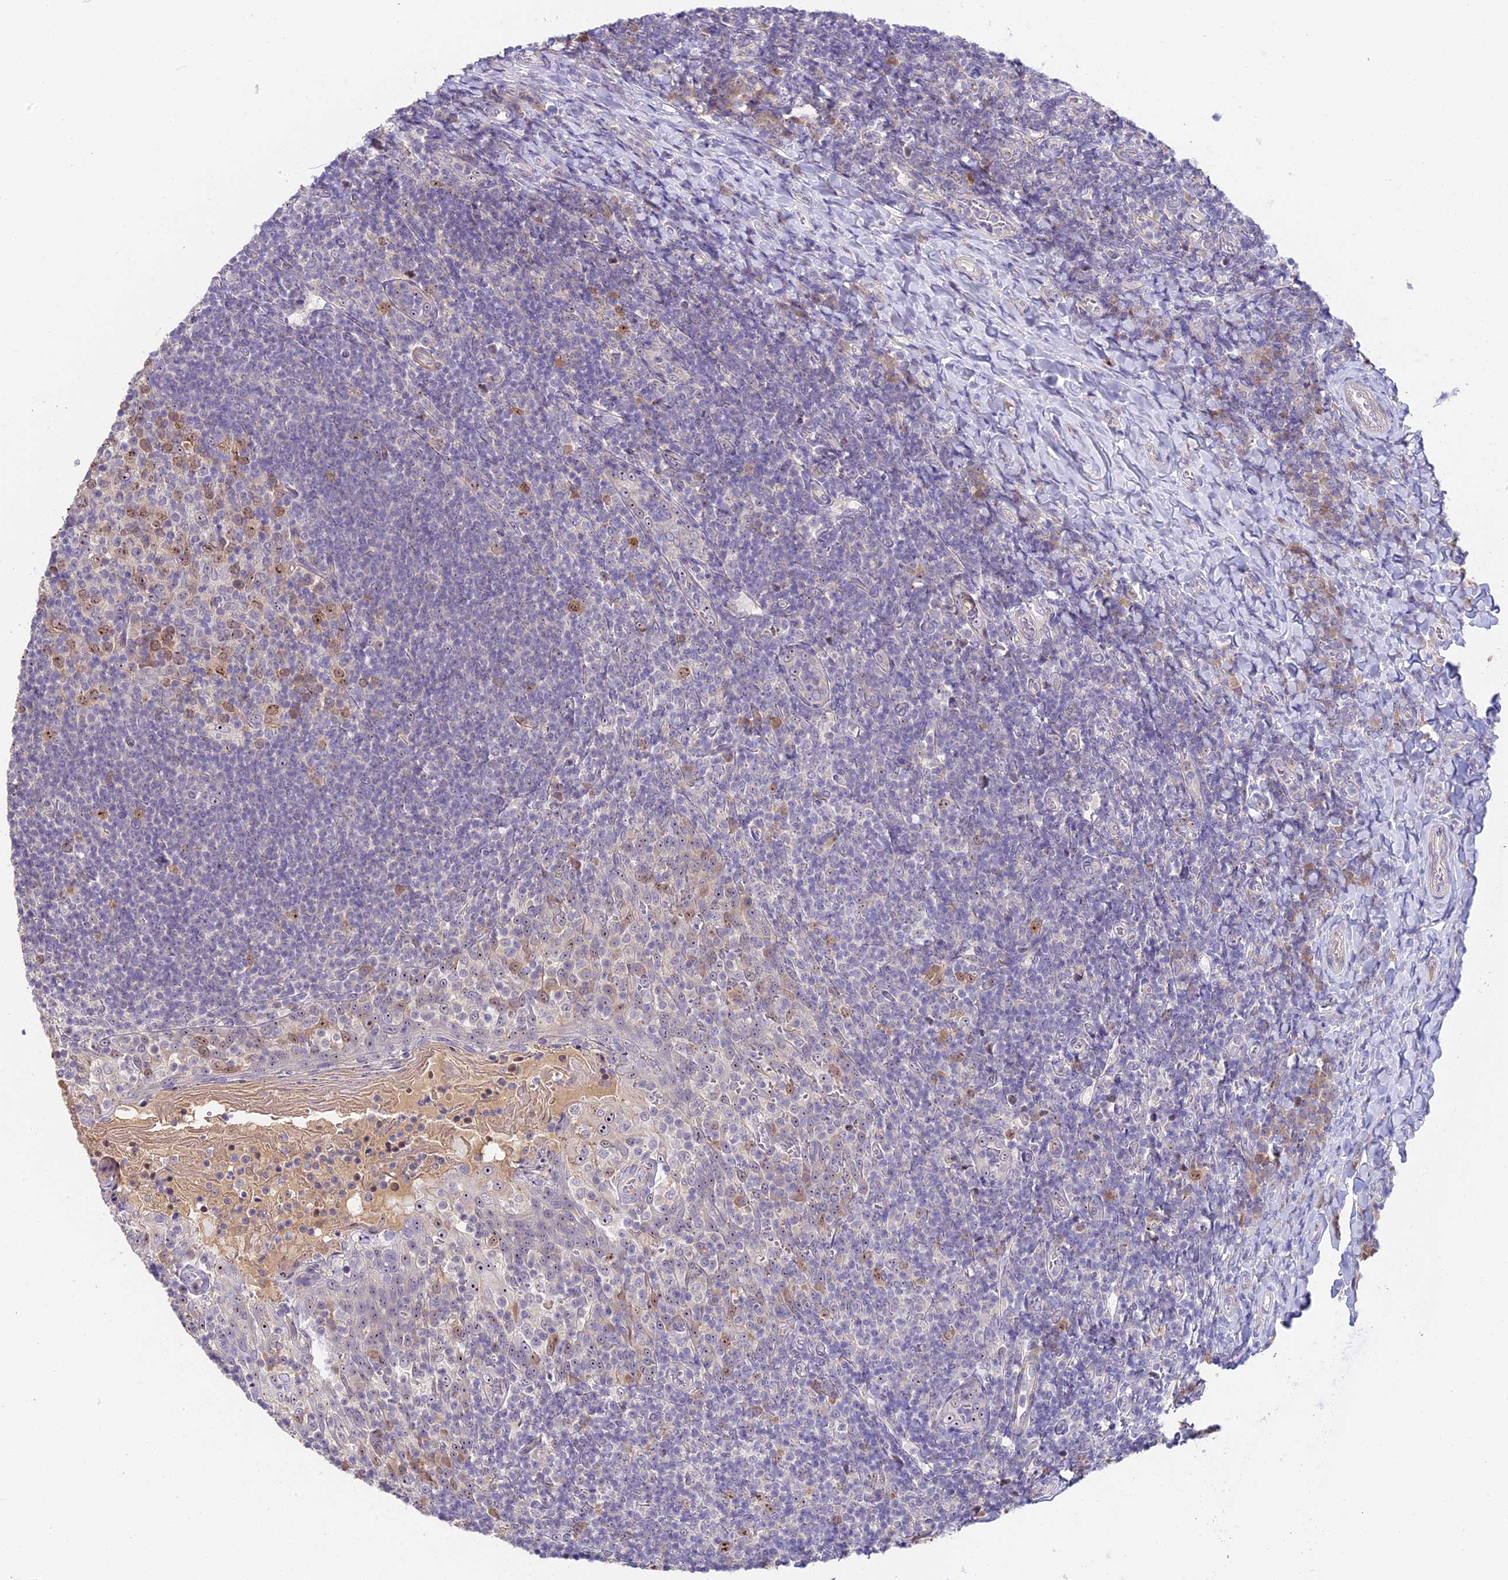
{"staining": {"intensity": "moderate", "quantity": "25%-75%", "location": "nuclear"}, "tissue": "tonsil", "cell_type": "Germinal center cells", "image_type": "normal", "snomed": [{"axis": "morphology", "description": "Normal tissue, NOS"}, {"axis": "topography", "description": "Tonsil"}], "caption": "Germinal center cells show medium levels of moderate nuclear staining in approximately 25%-75% of cells in normal human tonsil.", "gene": "RAD51", "patient": {"sex": "female", "age": 10}}